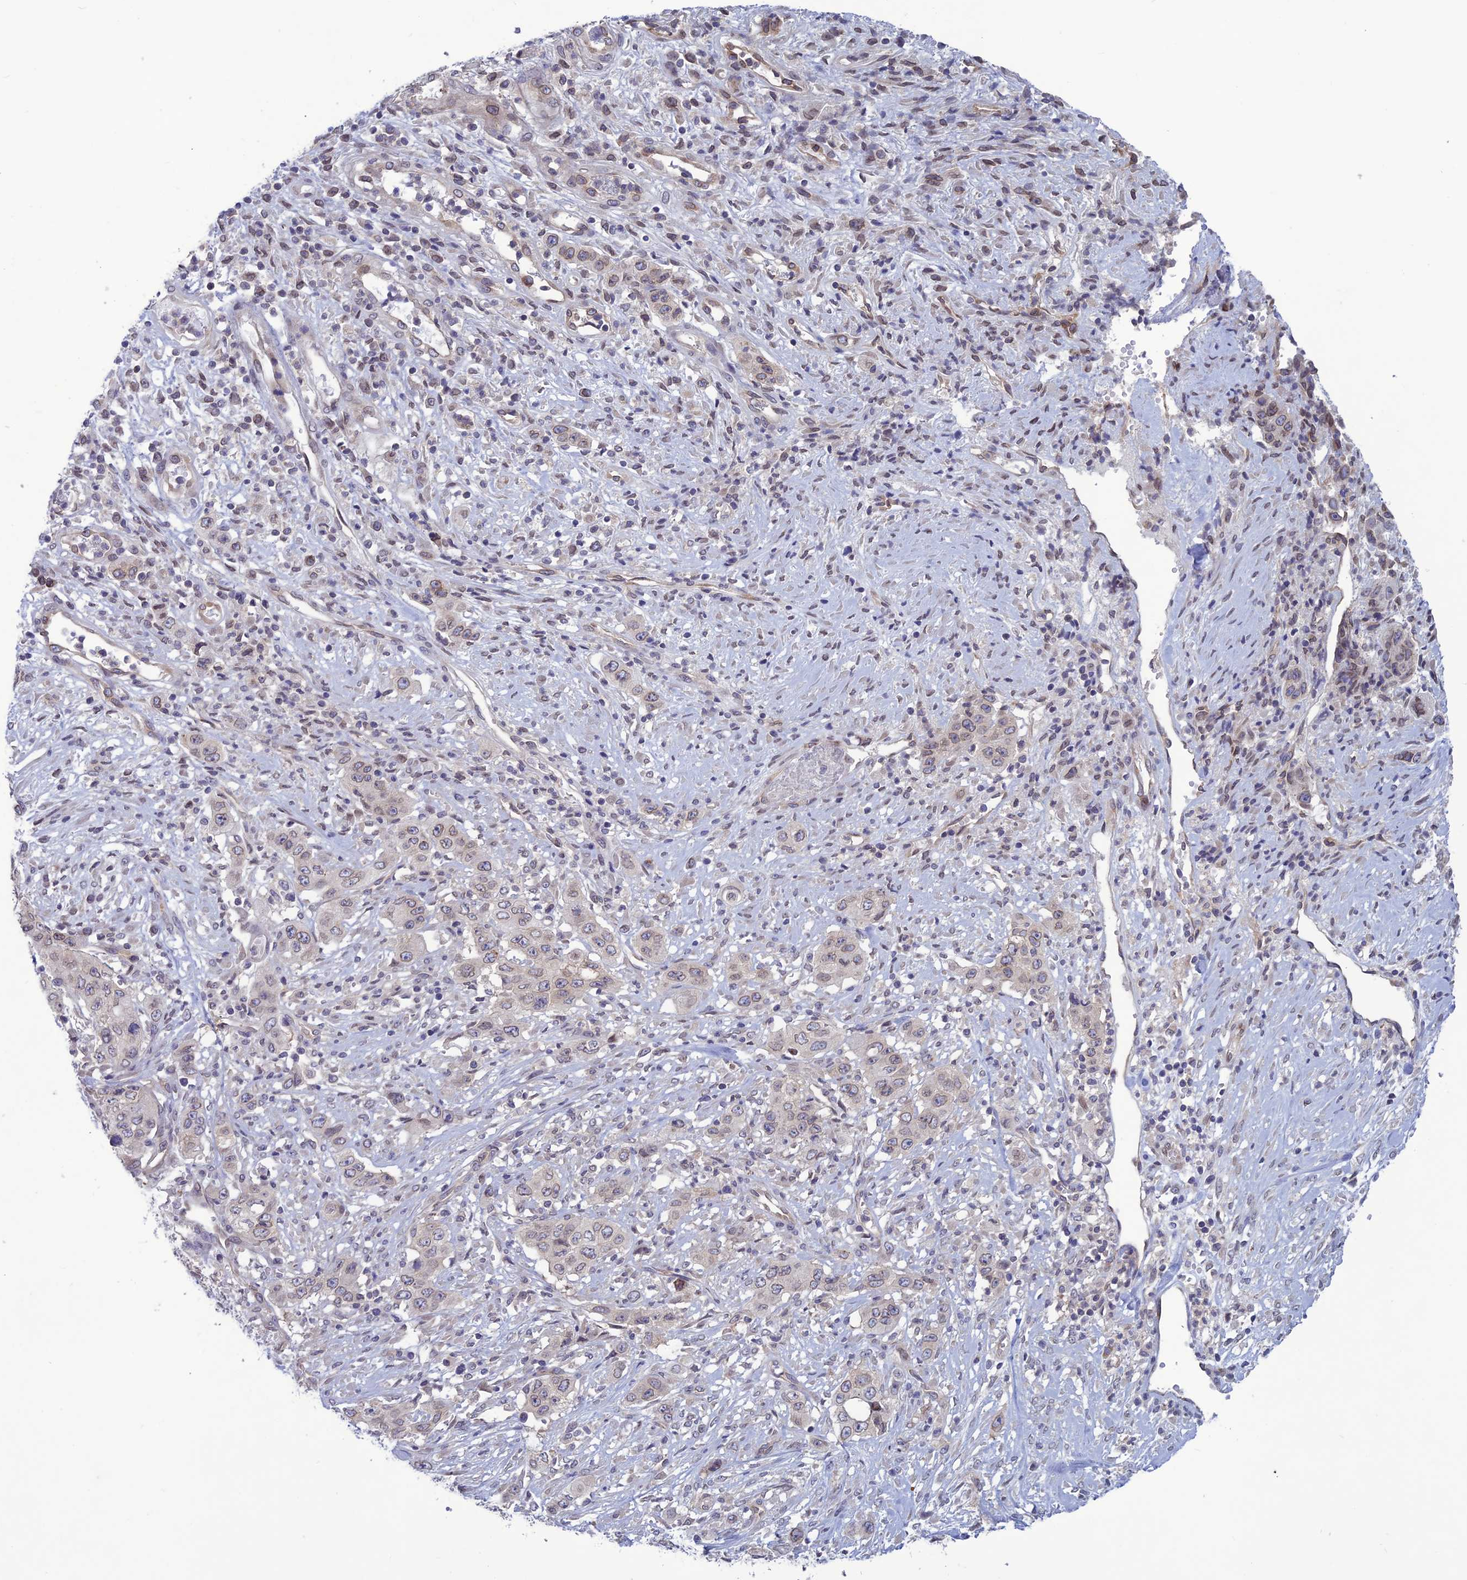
{"staining": {"intensity": "weak", "quantity": ">75%", "location": "cytoplasmic/membranous,nuclear"}, "tissue": "stomach cancer", "cell_type": "Tumor cells", "image_type": "cancer", "snomed": [{"axis": "morphology", "description": "Adenocarcinoma, NOS"}, {"axis": "topography", "description": "Stomach, upper"}], "caption": "There is low levels of weak cytoplasmic/membranous and nuclear positivity in tumor cells of stomach cancer (adenocarcinoma), as demonstrated by immunohistochemical staining (brown color).", "gene": "WDR46", "patient": {"sex": "male", "age": 62}}